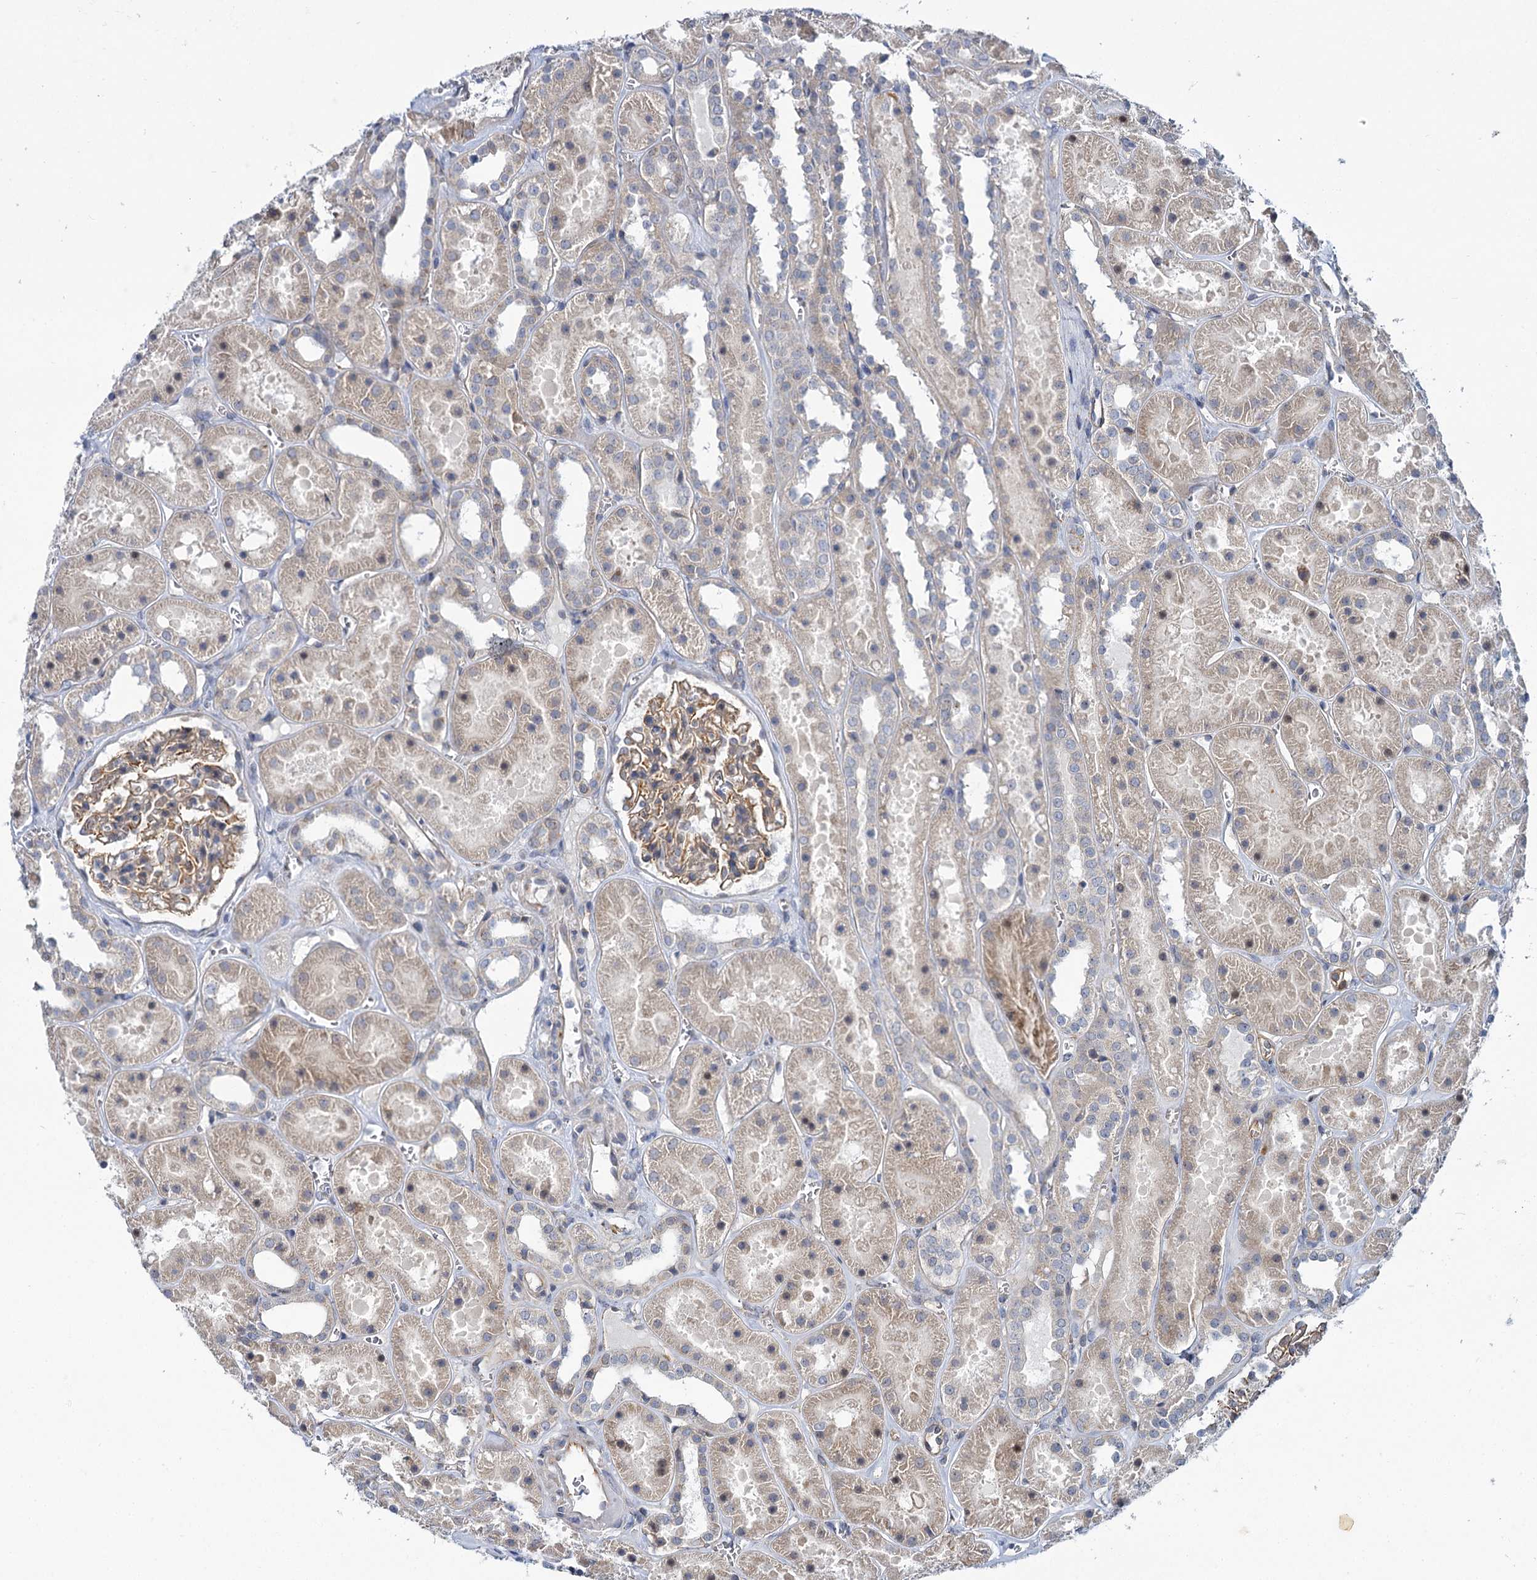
{"staining": {"intensity": "moderate", "quantity": "25%-75%", "location": "cytoplasmic/membranous"}, "tissue": "kidney", "cell_type": "Cells in glomeruli", "image_type": "normal", "snomed": [{"axis": "morphology", "description": "Normal tissue, NOS"}, {"axis": "topography", "description": "Kidney"}], "caption": "Cells in glomeruli demonstrate medium levels of moderate cytoplasmic/membranous expression in about 25%-75% of cells in normal human kidney. The protein is stained brown, and the nuclei are stained in blue (DAB IHC with brightfield microscopy, high magnification).", "gene": "MBLAC2", "patient": {"sex": "female", "age": 41}}